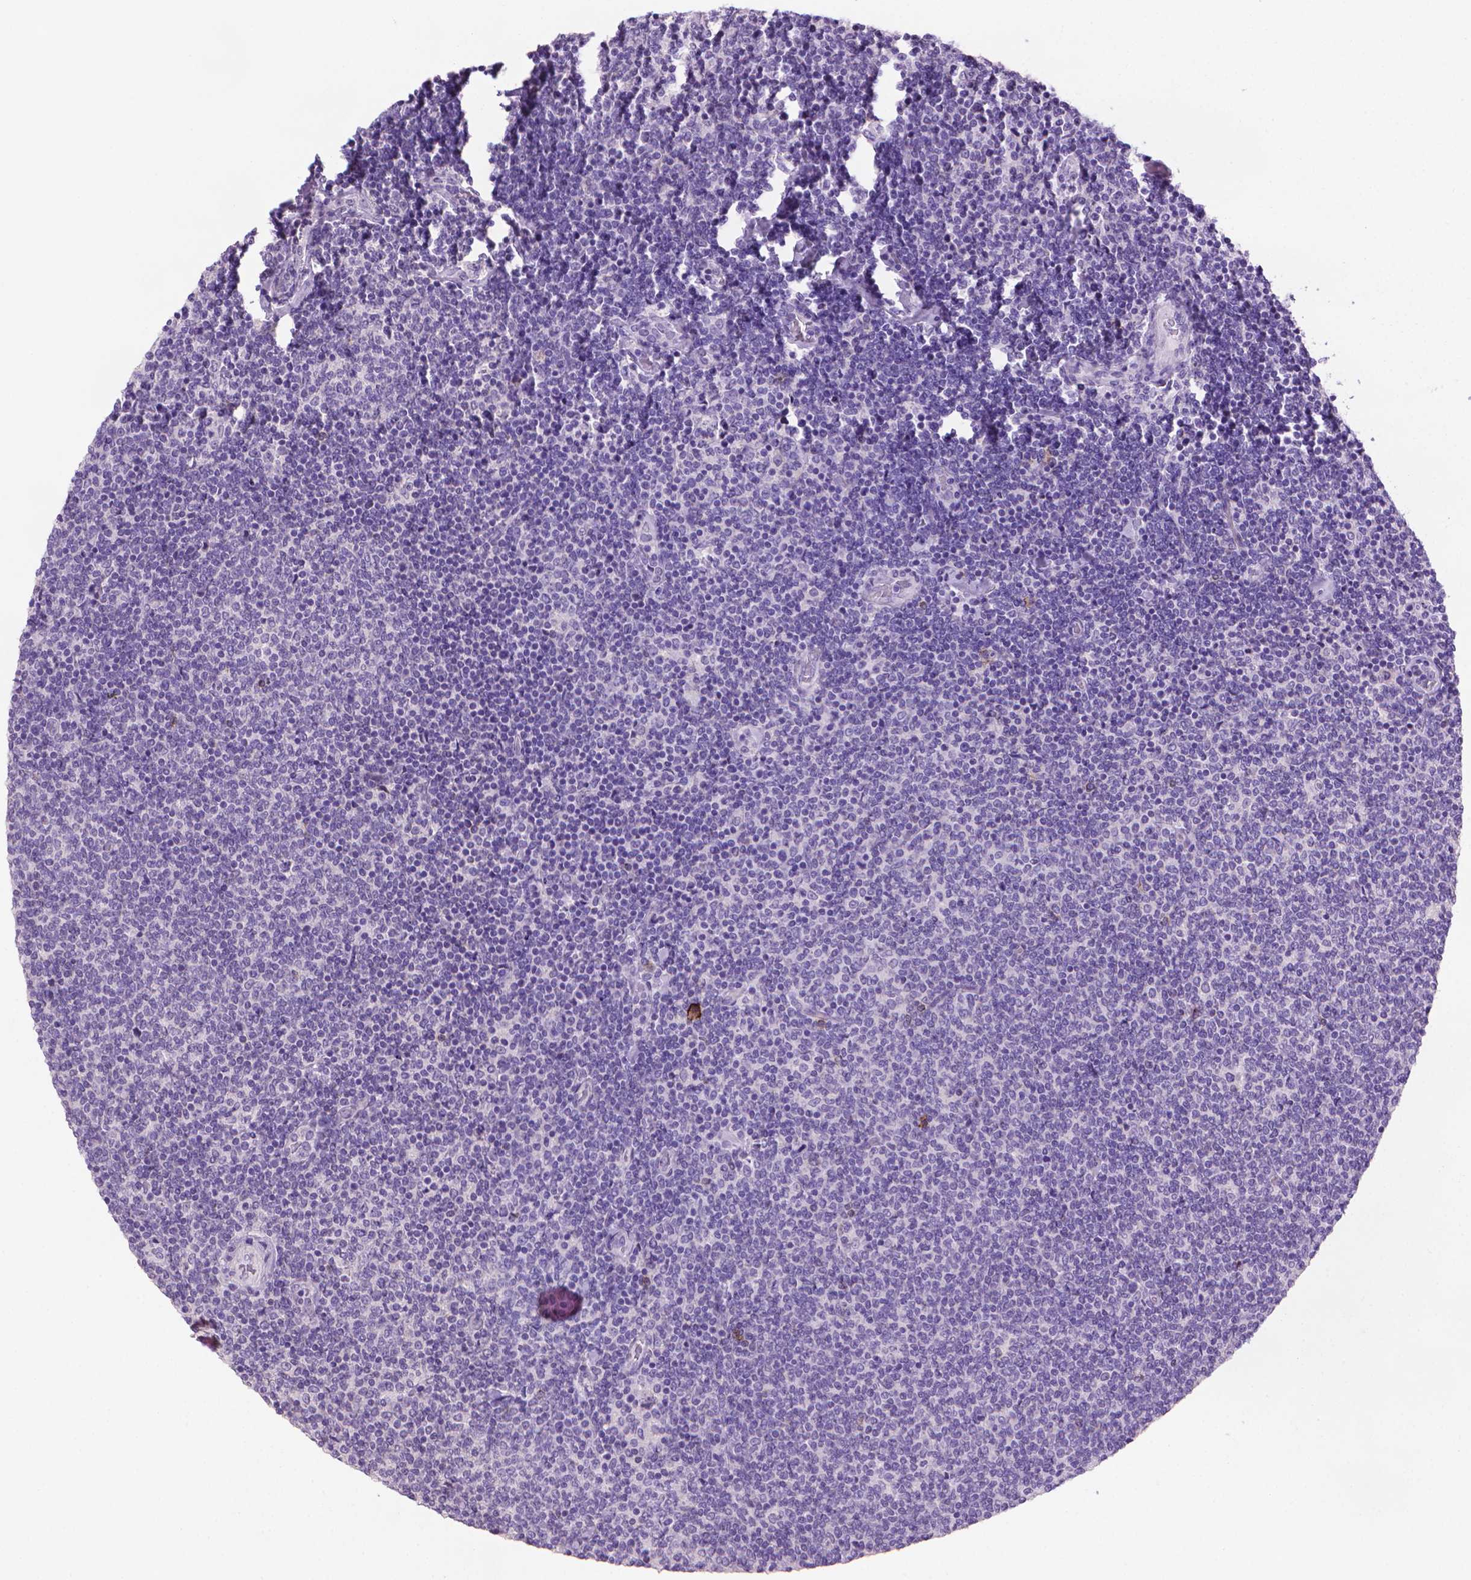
{"staining": {"intensity": "negative", "quantity": "none", "location": "none"}, "tissue": "lymphoma", "cell_type": "Tumor cells", "image_type": "cancer", "snomed": [{"axis": "morphology", "description": "Malignant lymphoma, non-Hodgkin's type, Low grade"}, {"axis": "topography", "description": "Lymph node"}], "caption": "DAB immunohistochemical staining of human malignant lymphoma, non-Hodgkin's type (low-grade) shows no significant staining in tumor cells.", "gene": "MUC1", "patient": {"sex": "male", "age": 52}}